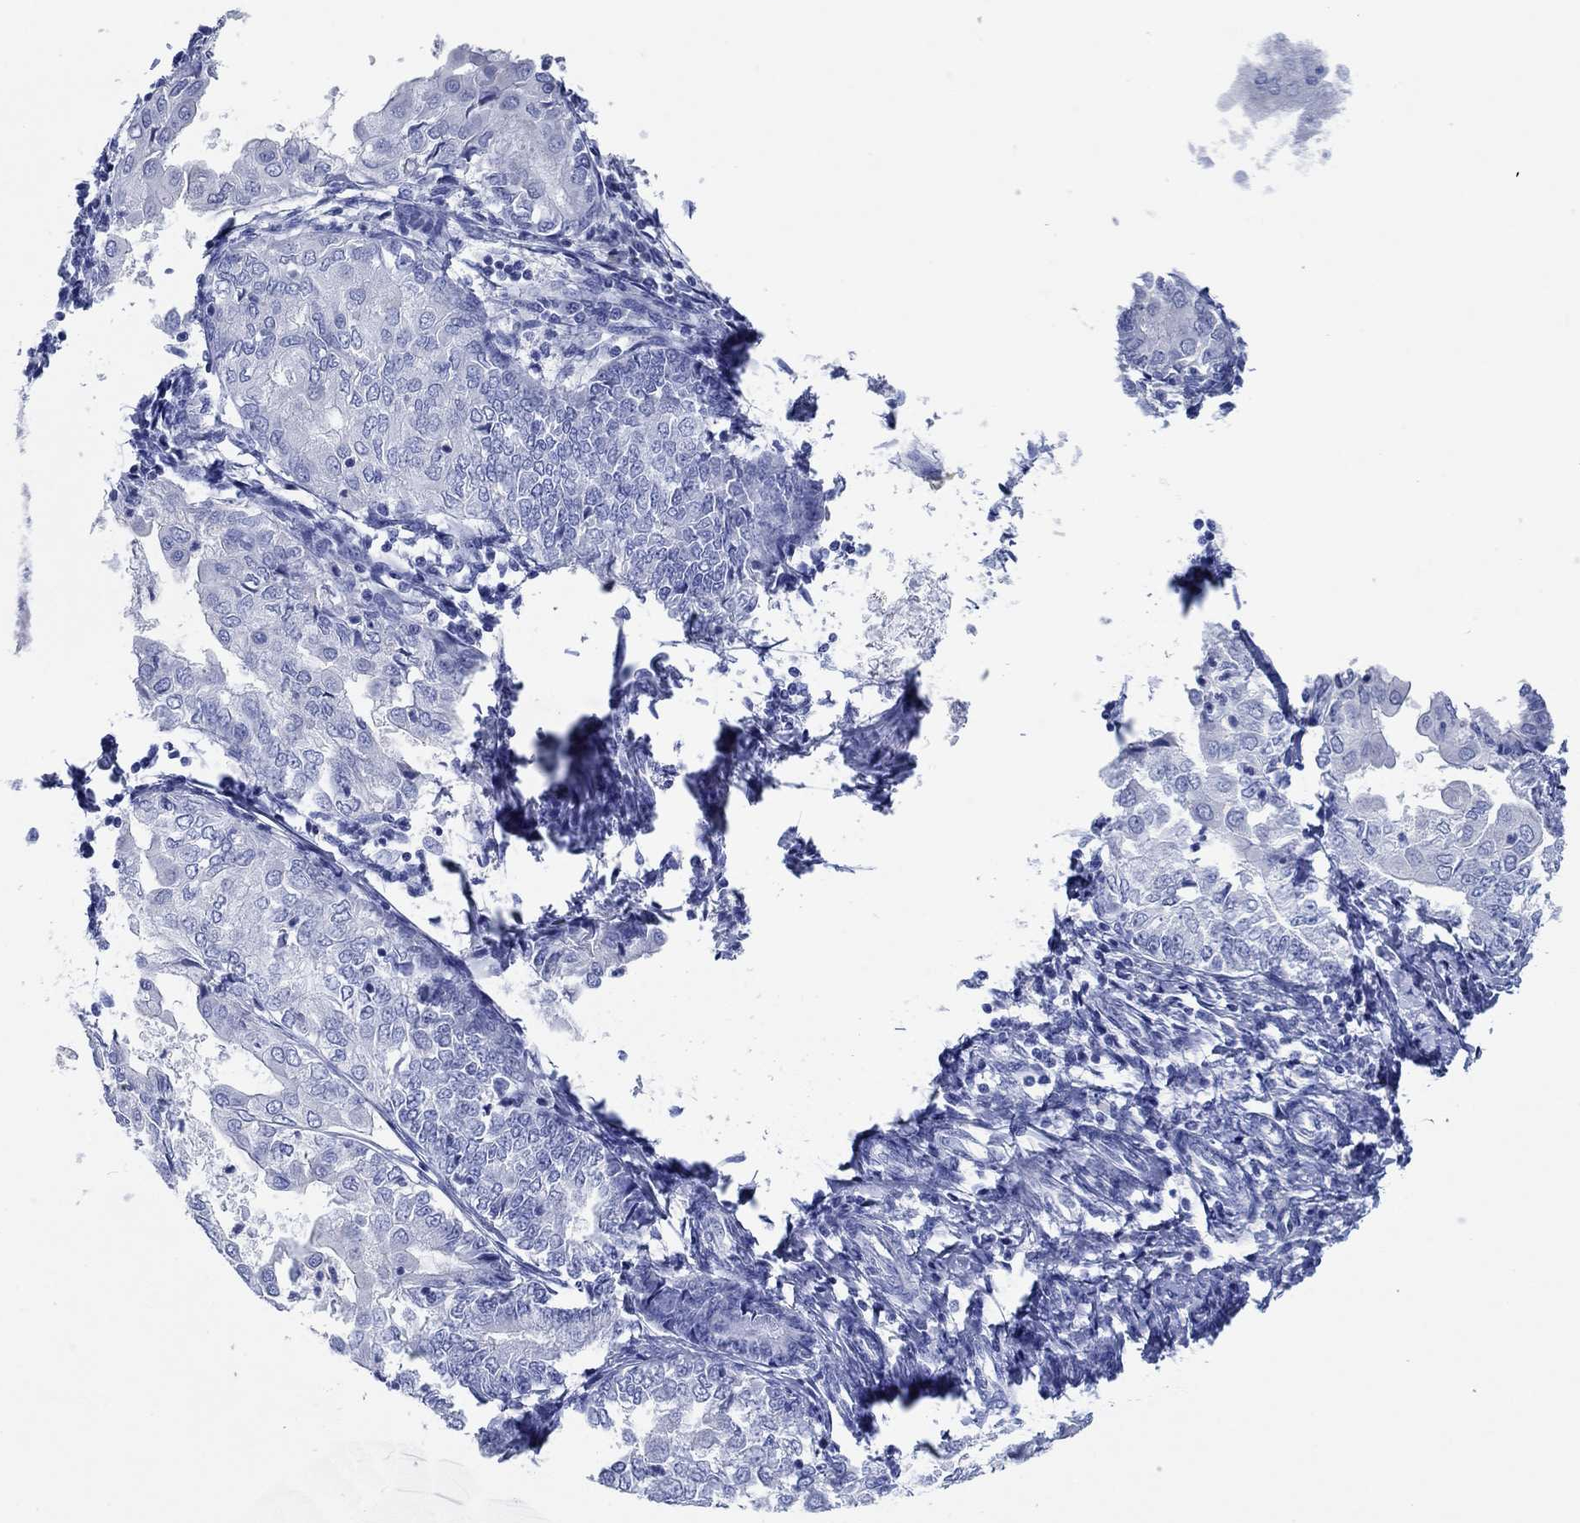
{"staining": {"intensity": "negative", "quantity": "none", "location": "none"}, "tissue": "endometrial cancer", "cell_type": "Tumor cells", "image_type": "cancer", "snomed": [{"axis": "morphology", "description": "Adenocarcinoma, NOS"}, {"axis": "topography", "description": "Endometrium"}], "caption": "Protein analysis of endometrial adenocarcinoma shows no significant expression in tumor cells. (Brightfield microscopy of DAB immunohistochemistry at high magnification).", "gene": "HCRT", "patient": {"sex": "female", "age": 68}}